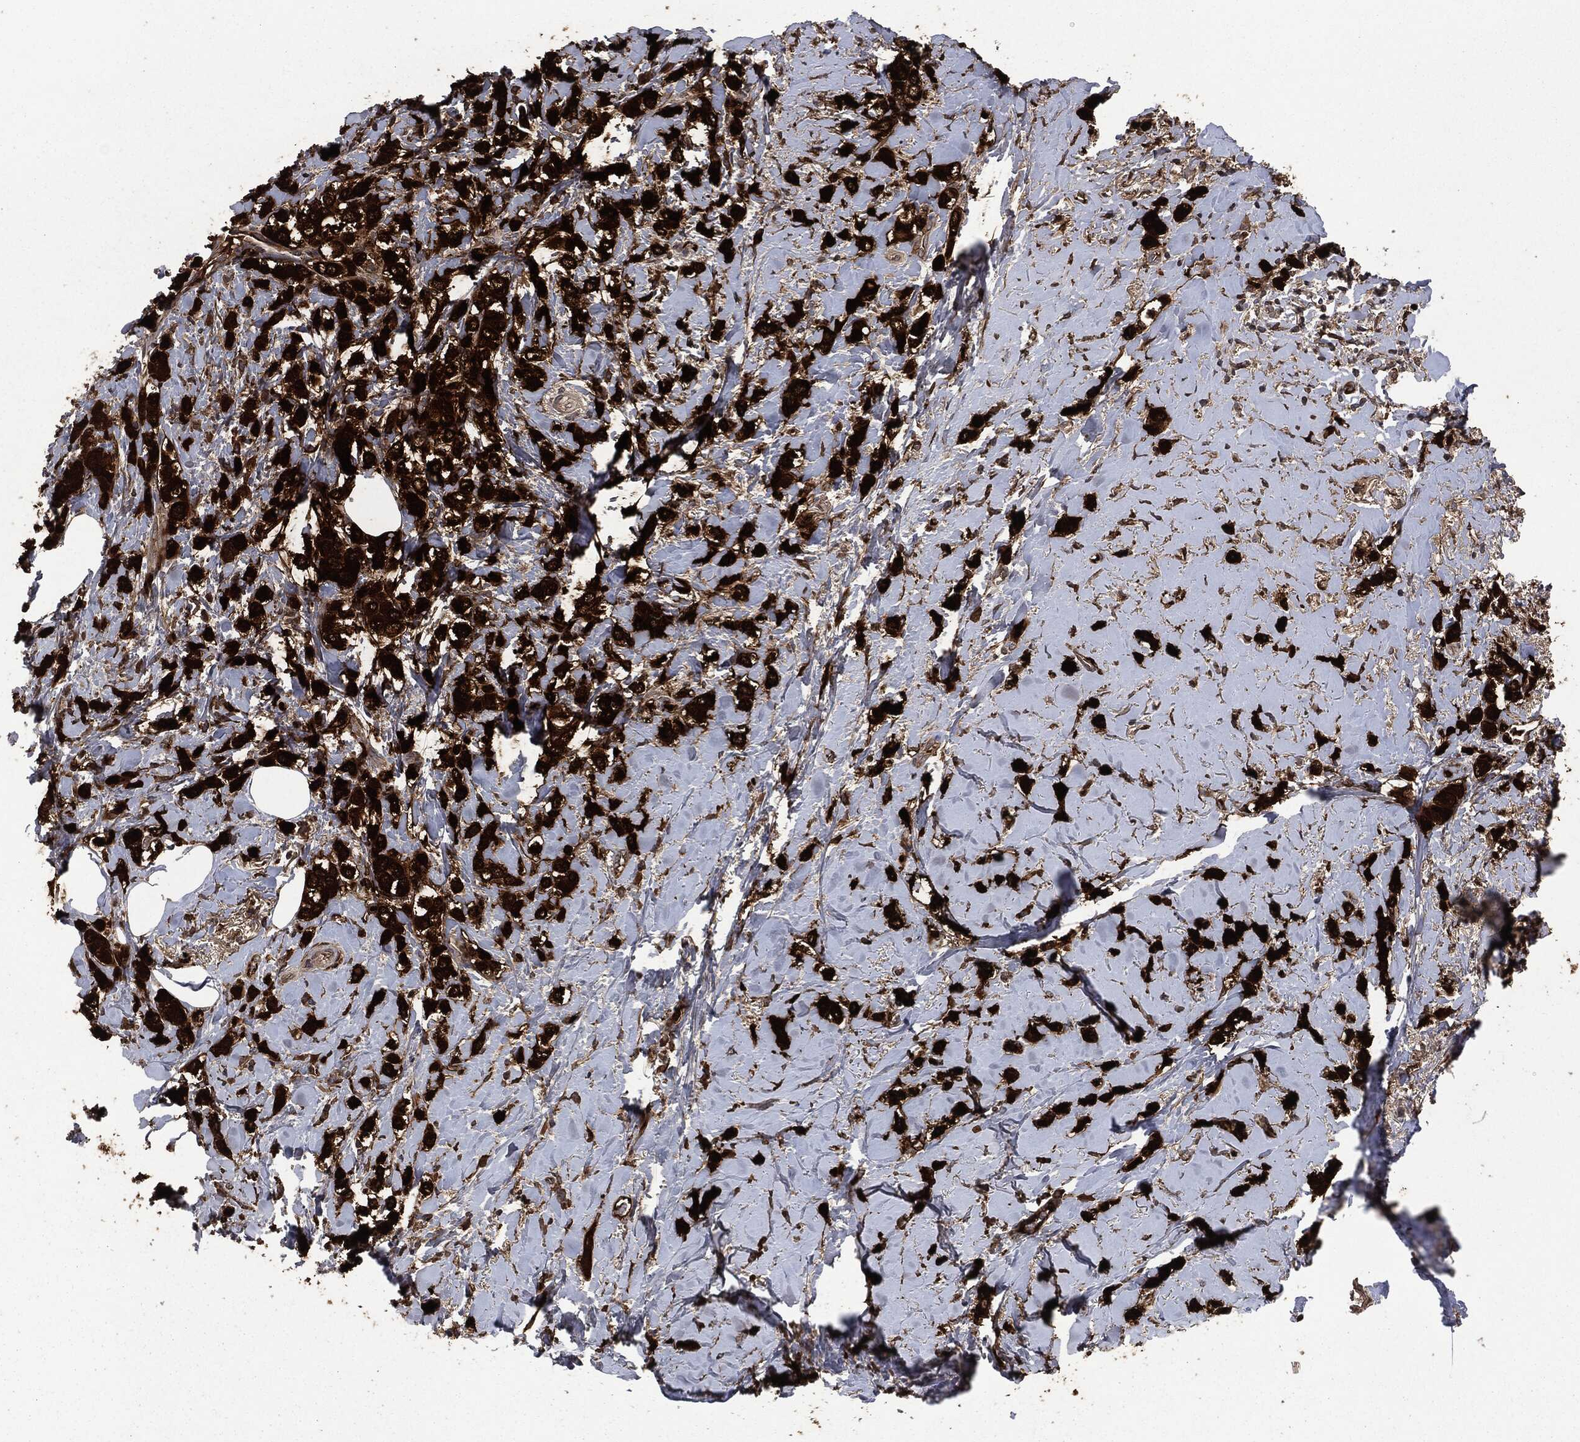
{"staining": {"intensity": "strong", "quantity": ">75%", "location": "cytoplasmic/membranous"}, "tissue": "breast cancer", "cell_type": "Tumor cells", "image_type": "cancer", "snomed": [{"axis": "morphology", "description": "Lobular carcinoma"}, {"axis": "topography", "description": "Breast"}], "caption": "There is high levels of strong cytoplasmic/membranous staining in tumor cells of breast cancer (lobular carcinoma), as demonstrated by immunohistochemical staining (brown color).", "gene": "CRABP2", "patient": {"sex": "female", "age": 66}}